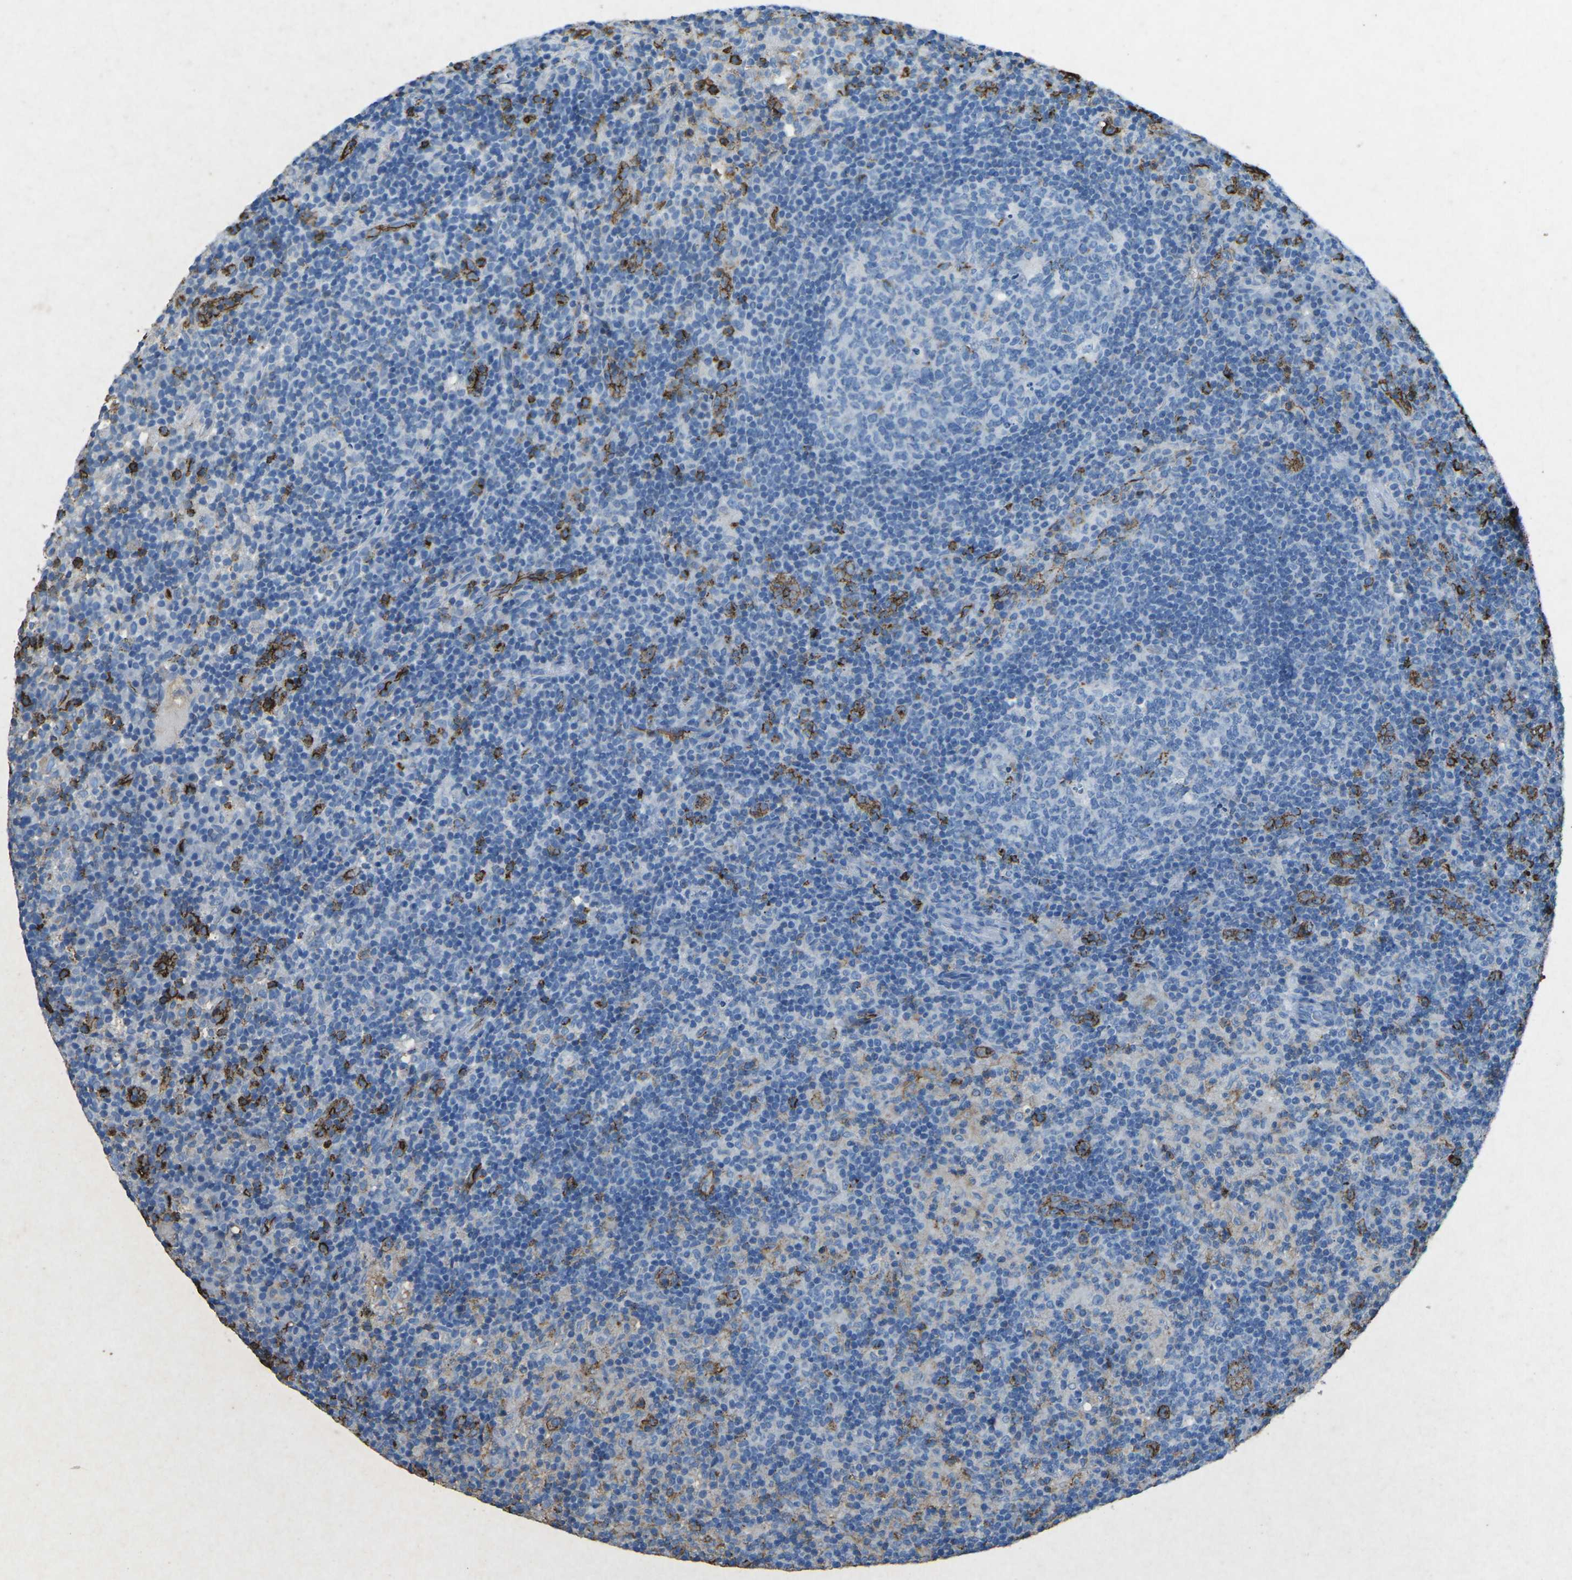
{"staining": {"intensity": "negative", "quantity": "none", "location": "none"}, "tissue": "lymph node", "cell_type": "Germinal center cells", "image_type": "normal", "snomed": [{"axis": "morphology", "description": "Normal tissue, NOS"}, {"axis": "morphology", "description": "Inflammation, NOS"}, {"axis": "topography", "description": "Lymph node"}], "caption": "Protein analysis of normal lymph node demonstrates no significant staining in germinal center cells.", "gene": "CTAGE1", "patient": {"sex": "male", "age": 55}}